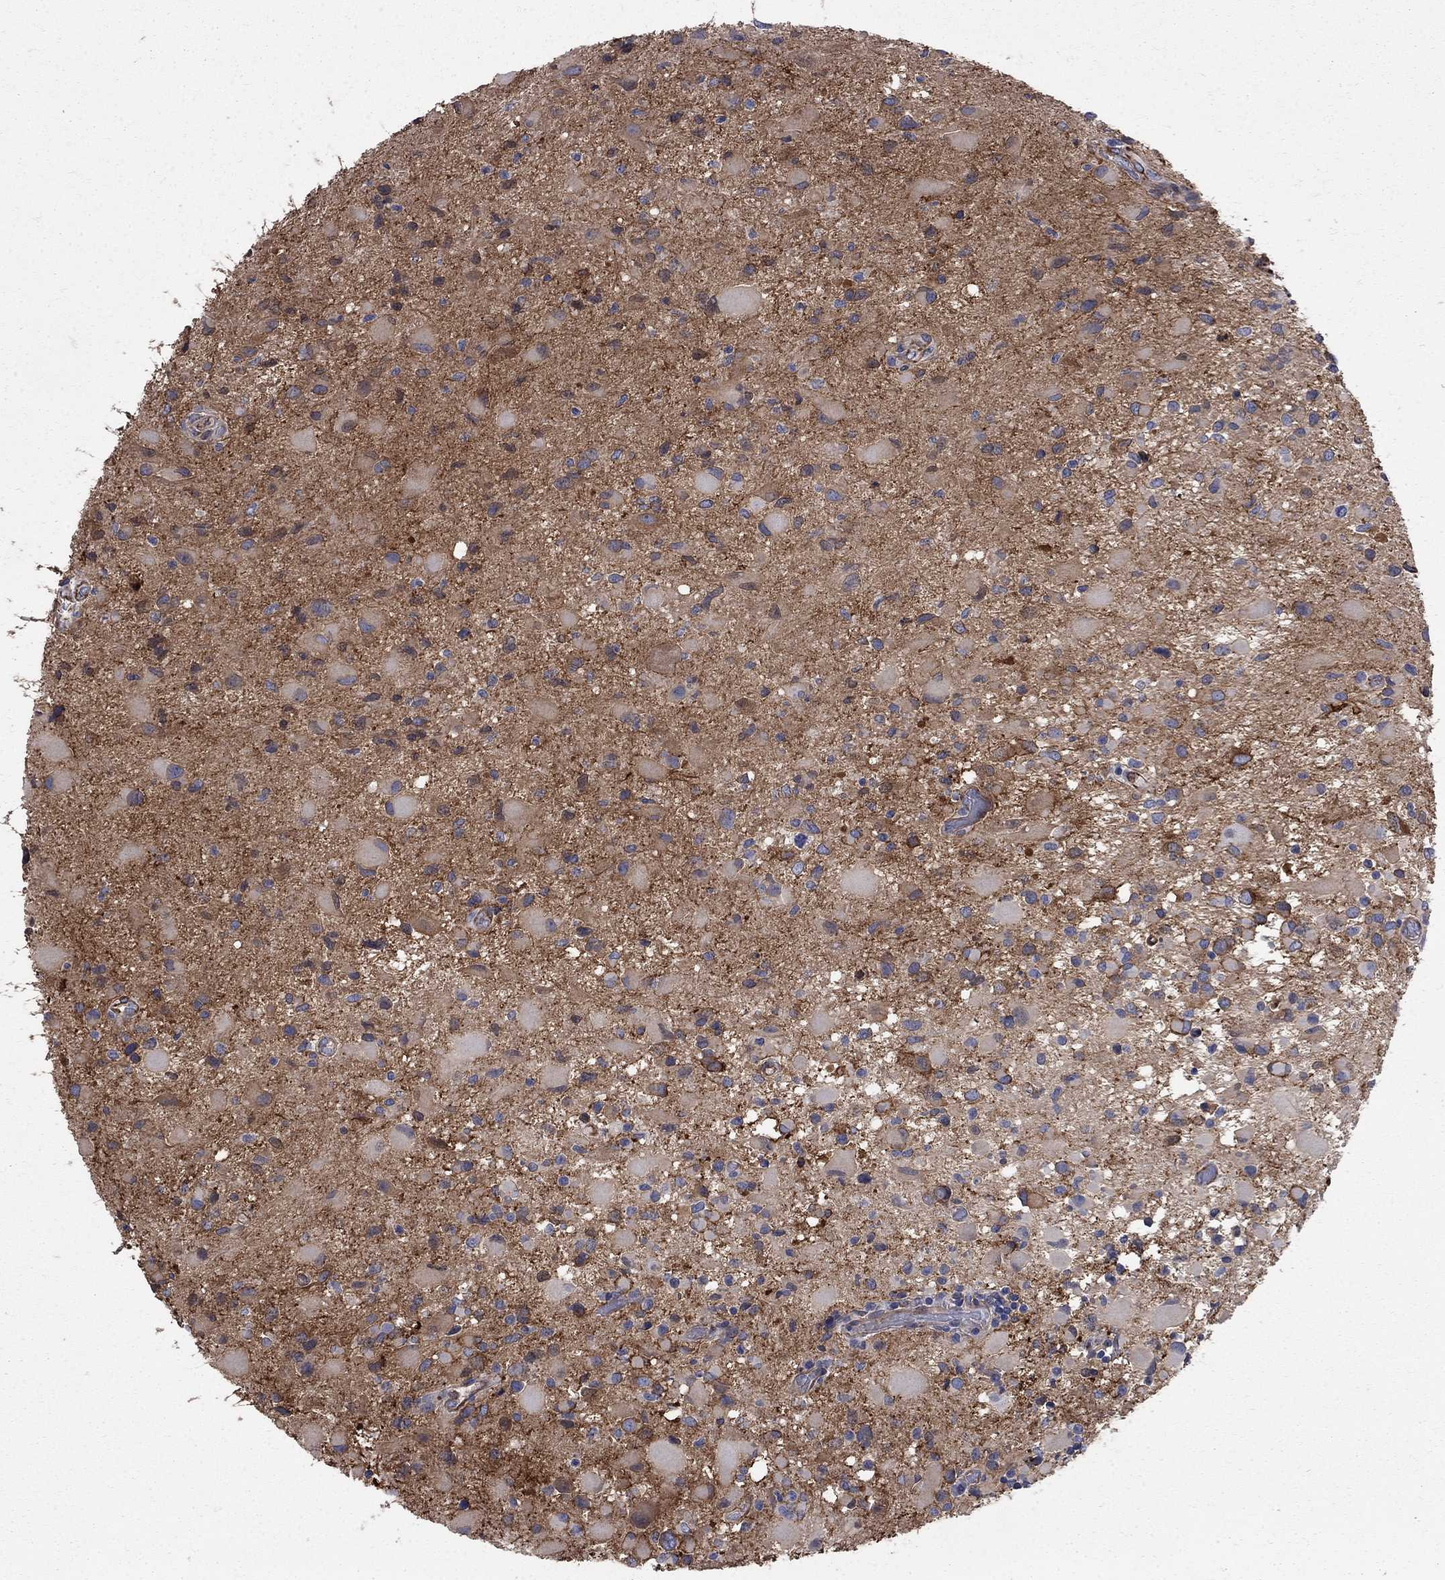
{"staining": {"intensity": "negative", "quantity": "none", "location": "none"}, "tissue": "glioma", "cell_type": "Tumor cells", "image_type": "cancer", "snomed": [{"axis": "morphology", "description": "Glioma, malignant, Low grade"}, {"axis": "topography", "description": "Brain"}], "caption": "Glioma was stained to show a protein in brown. There is no significant staining in tumor cells.", "gene": "SEPTIN8", "patient": {"sex": "female", "age": 32}}